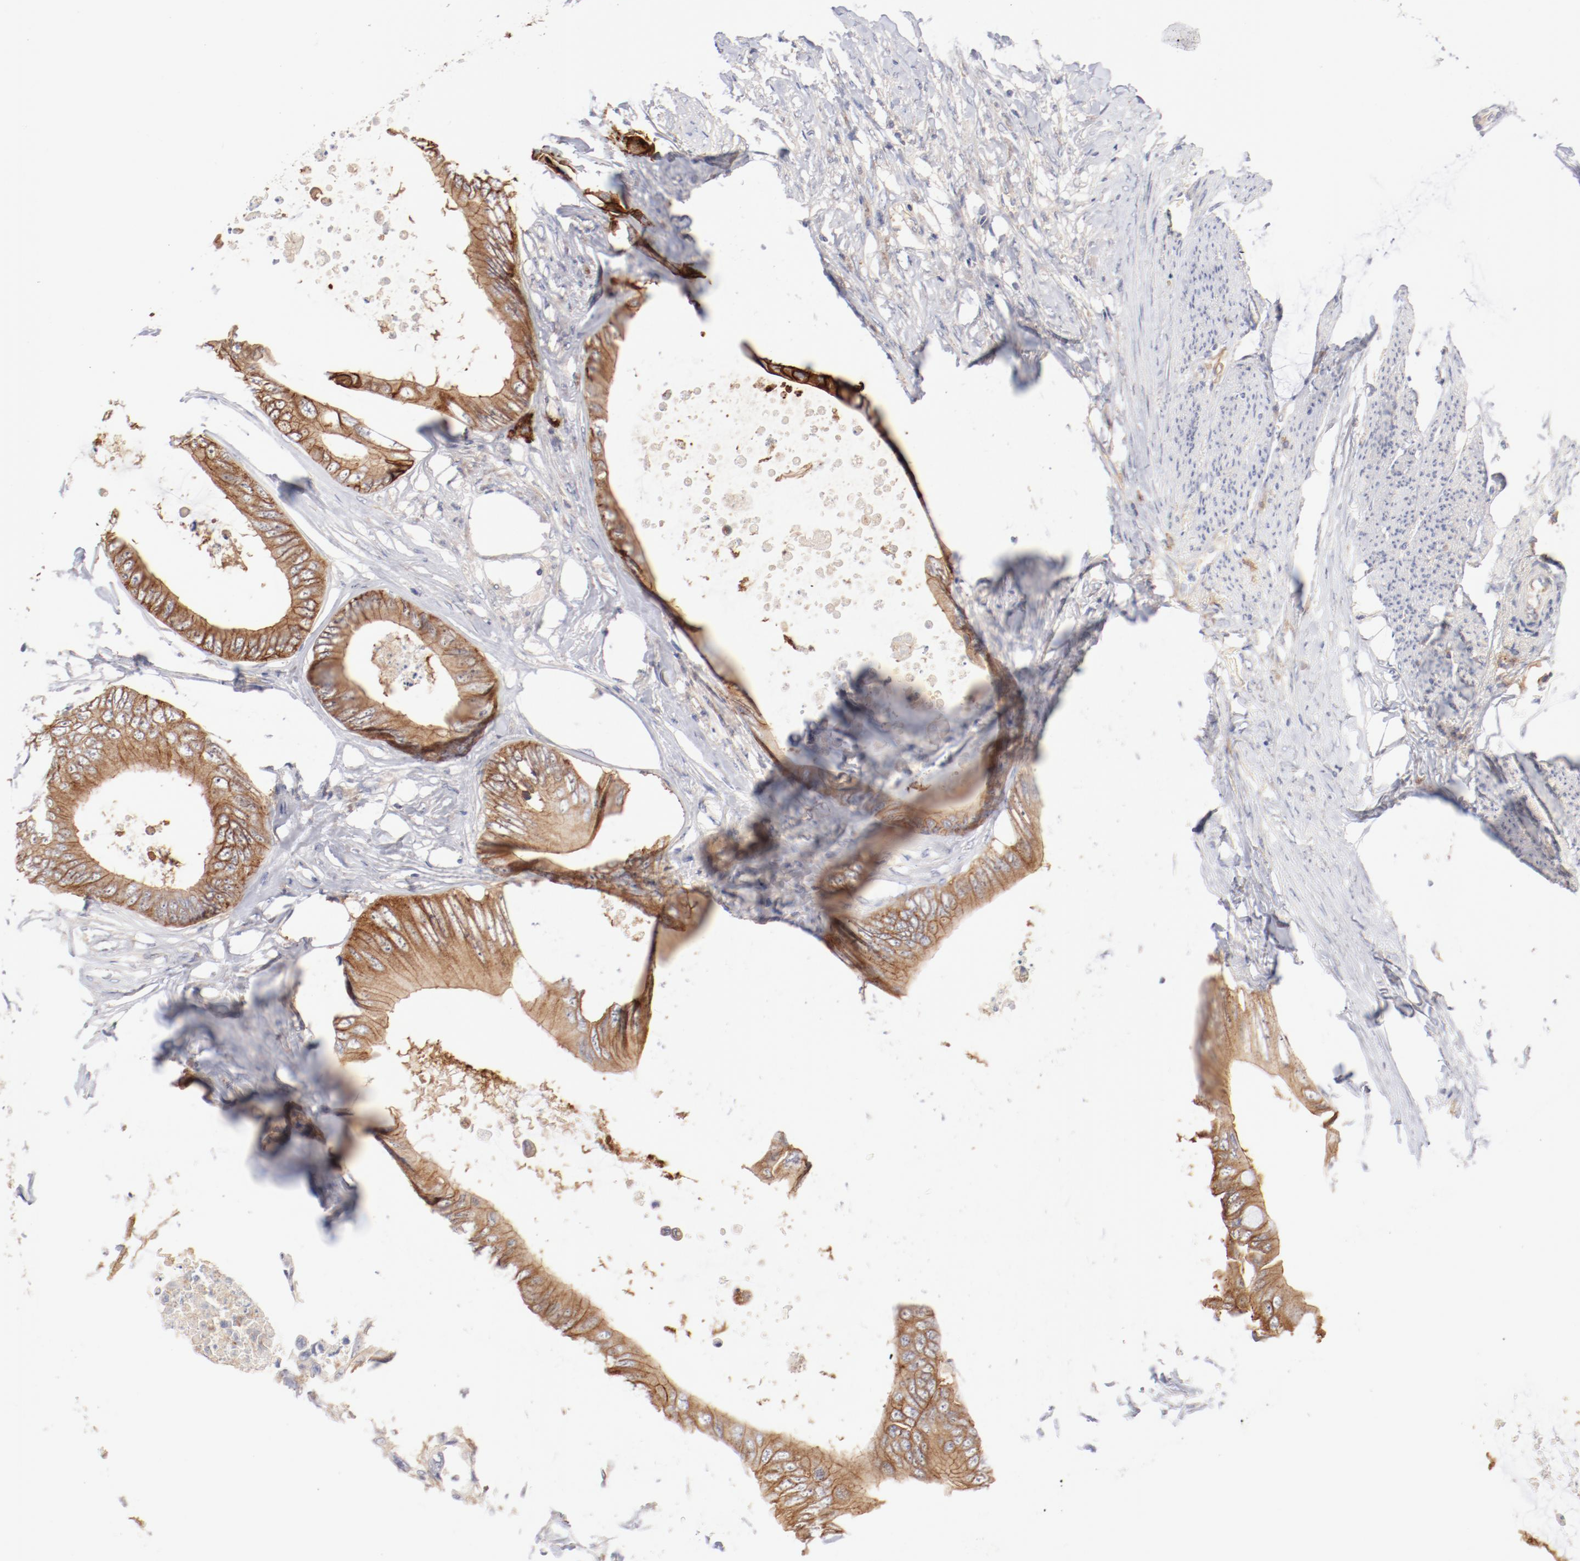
{"staining": {"intensity": "moderate", "quantity": ">75%", "location": "cytoplasmic/membranous"}, "tissue": "colorectal cancer", "cell_type": "Tumor cells", "image_type": "cancer", "snomed": [{"axis": "morphology", "description": "Normal tissue, NOS"}, {"axis": "morphology", "description": "Adenocarcinoma, NOS"}, {"axis": "topography", "description": "Rectum"}, {"axis": "topography", "description": "Peripheral nerve tissue"}], "caption": "Immunohistochemistry (IHC) image of neoplastic tissue: colorectal cancer (adenocarcinoma) stained using immunohistochemistry displays medium levels of moderate protein expression localized specifically in the cytoplasmic/membranous of tumor cells, appearing as a cytoplasmic/membranous brown color.", "gene": "SETD3", "patient": {"sex": "female", "age": 77}}